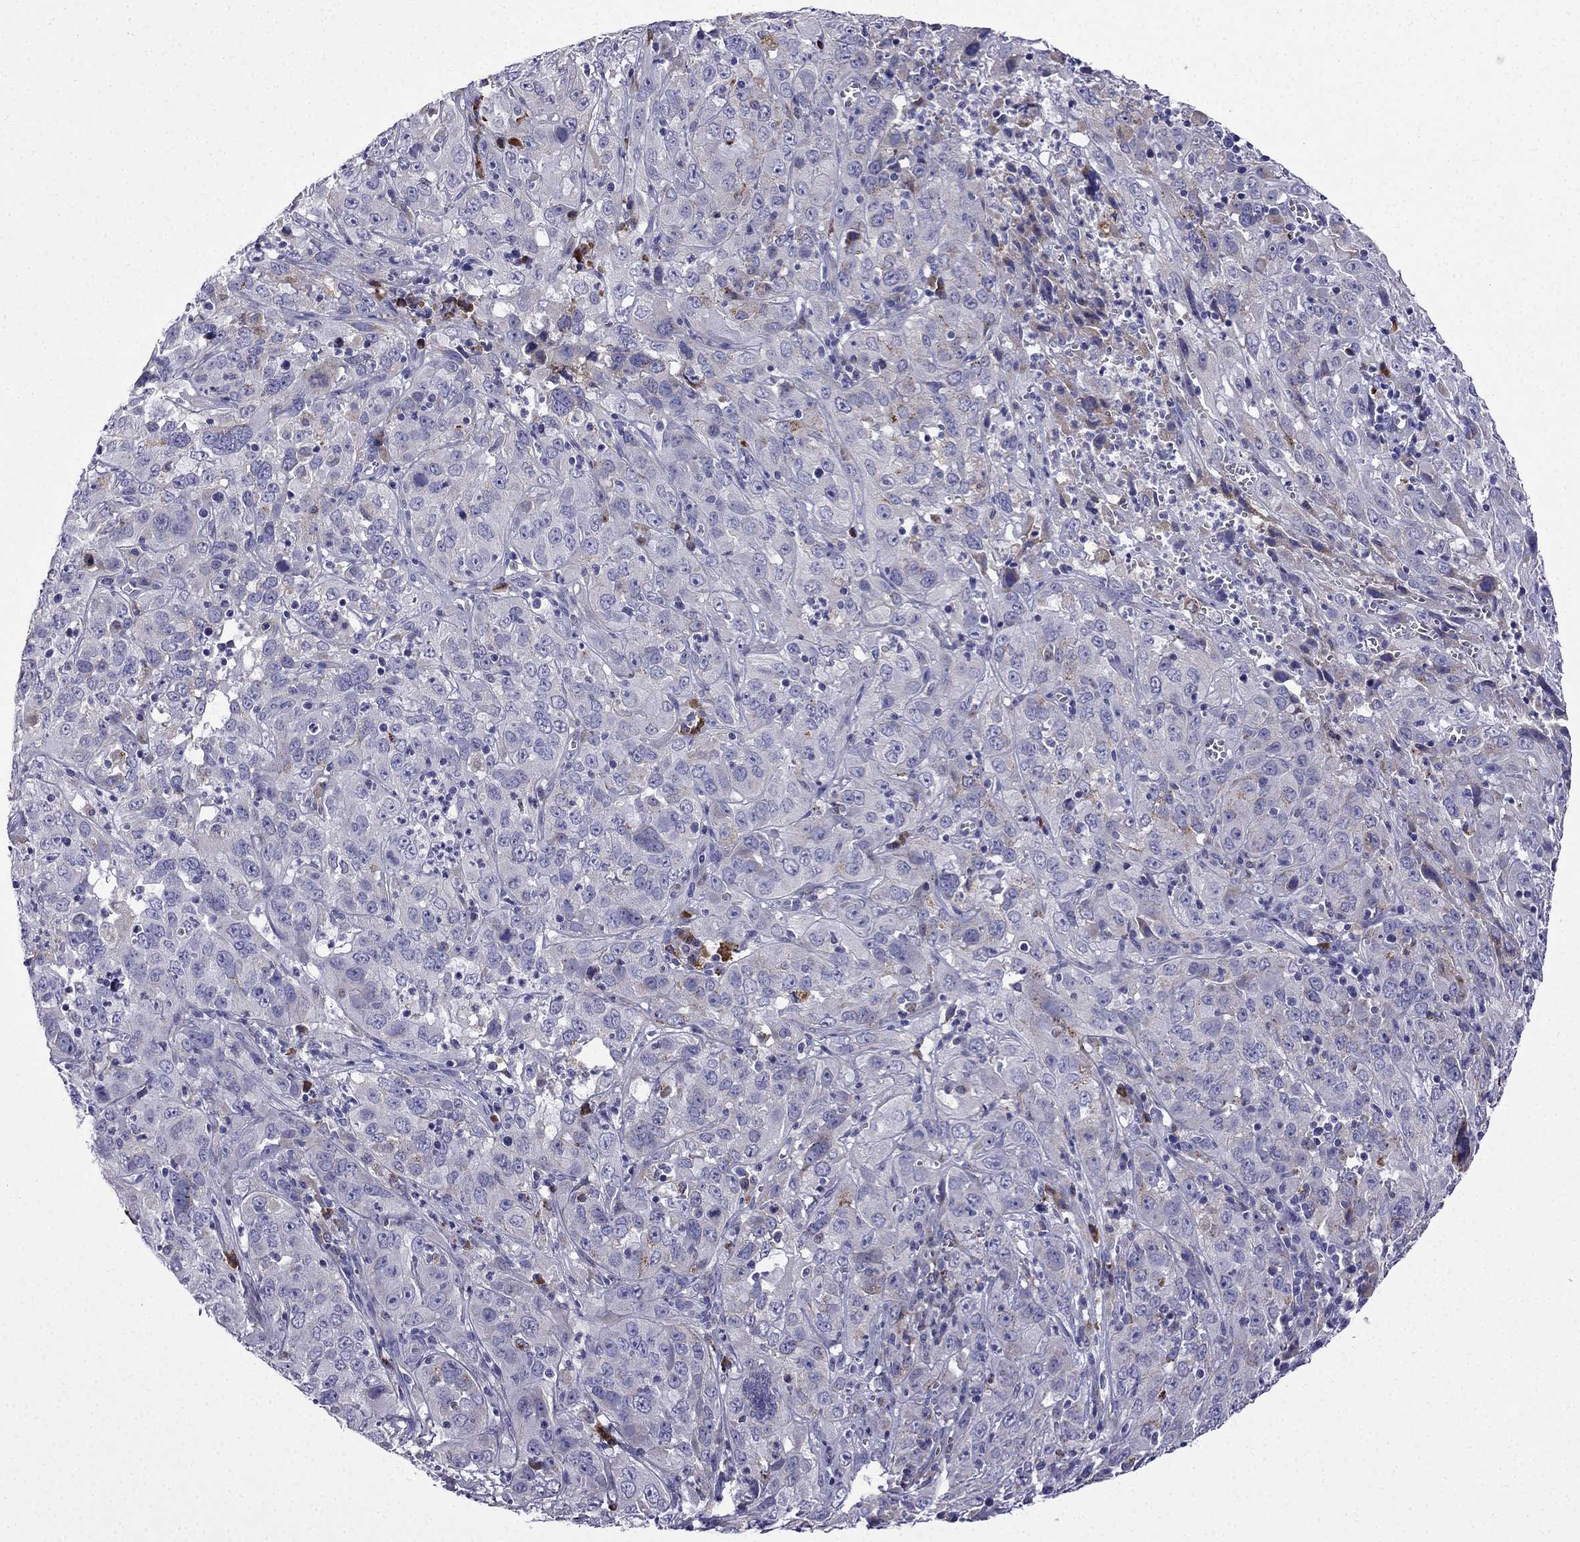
{"staining": {"intensity": "negative", "quantity": "none", "location": "none"}, "tissue": "cervical cancer", "cell_type": "Tumor cells", "image_type": "cancer", "snomed": [{"axis": "morphology", "description": "Squamous cell carcinoma, NOS"}, {"axis": "topography", "description": "Cervix"}], "caption": "Image shows no significant protein staining in tumor cells of squamous cell carcinoma (cervical).", "gene": "TSSK4", "patient": {"sex": "female", "age": 32}}